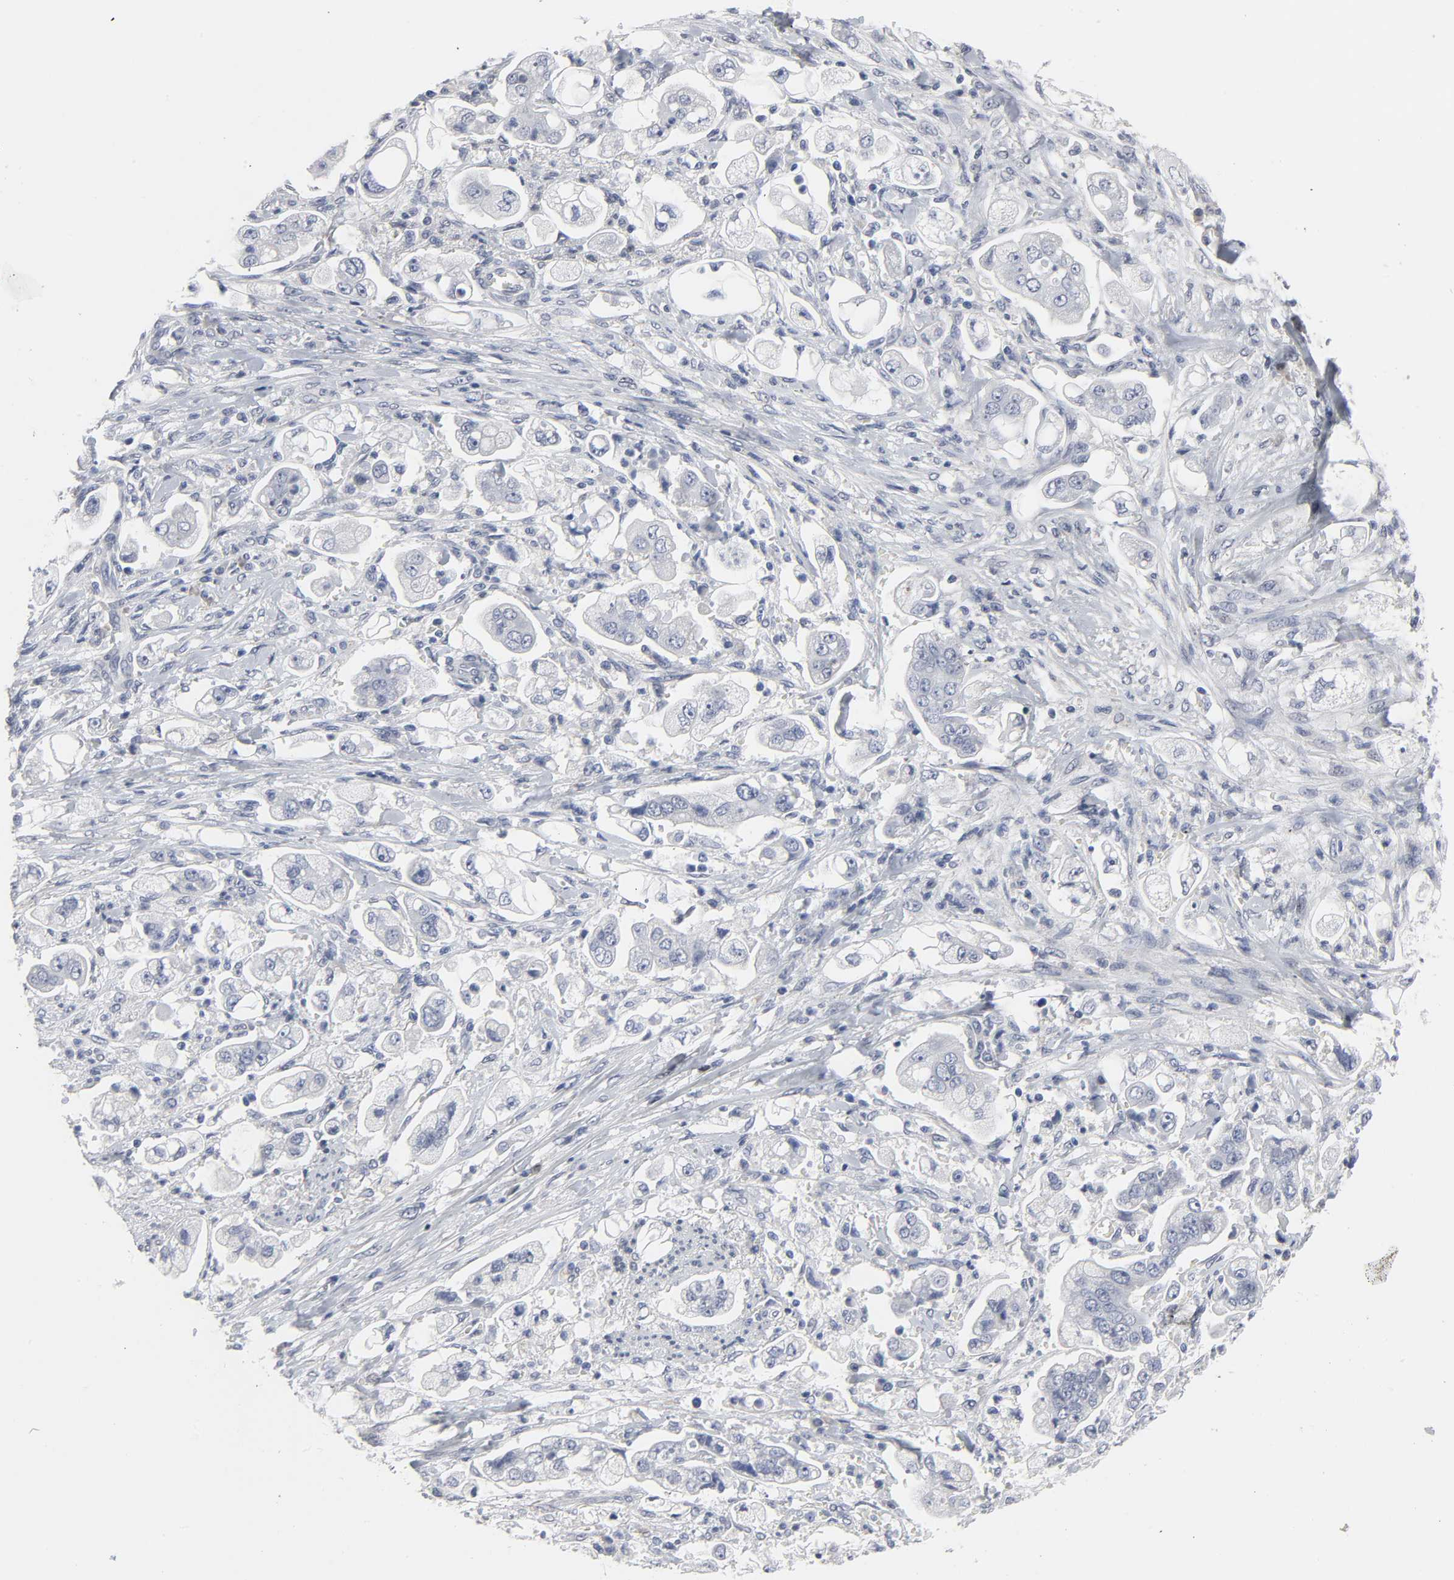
{"staining": {"intensity": "negative", "quantity": "none", "location": "none"}, "tissue": "stomach cancer", "cell_type": "Tumor cells", "image_type": "cancer", "snomed": [{"axis": "morphology", "description": "Adenocarcinoma, NOS"}, {"axis": "topography", "description": "Stomach"}], "caption": "A micrograph of human stomach cancer is negative for staining in tumor cells.", "gene": "SALL2", "patient": {"sex": "male", "age": 62}}